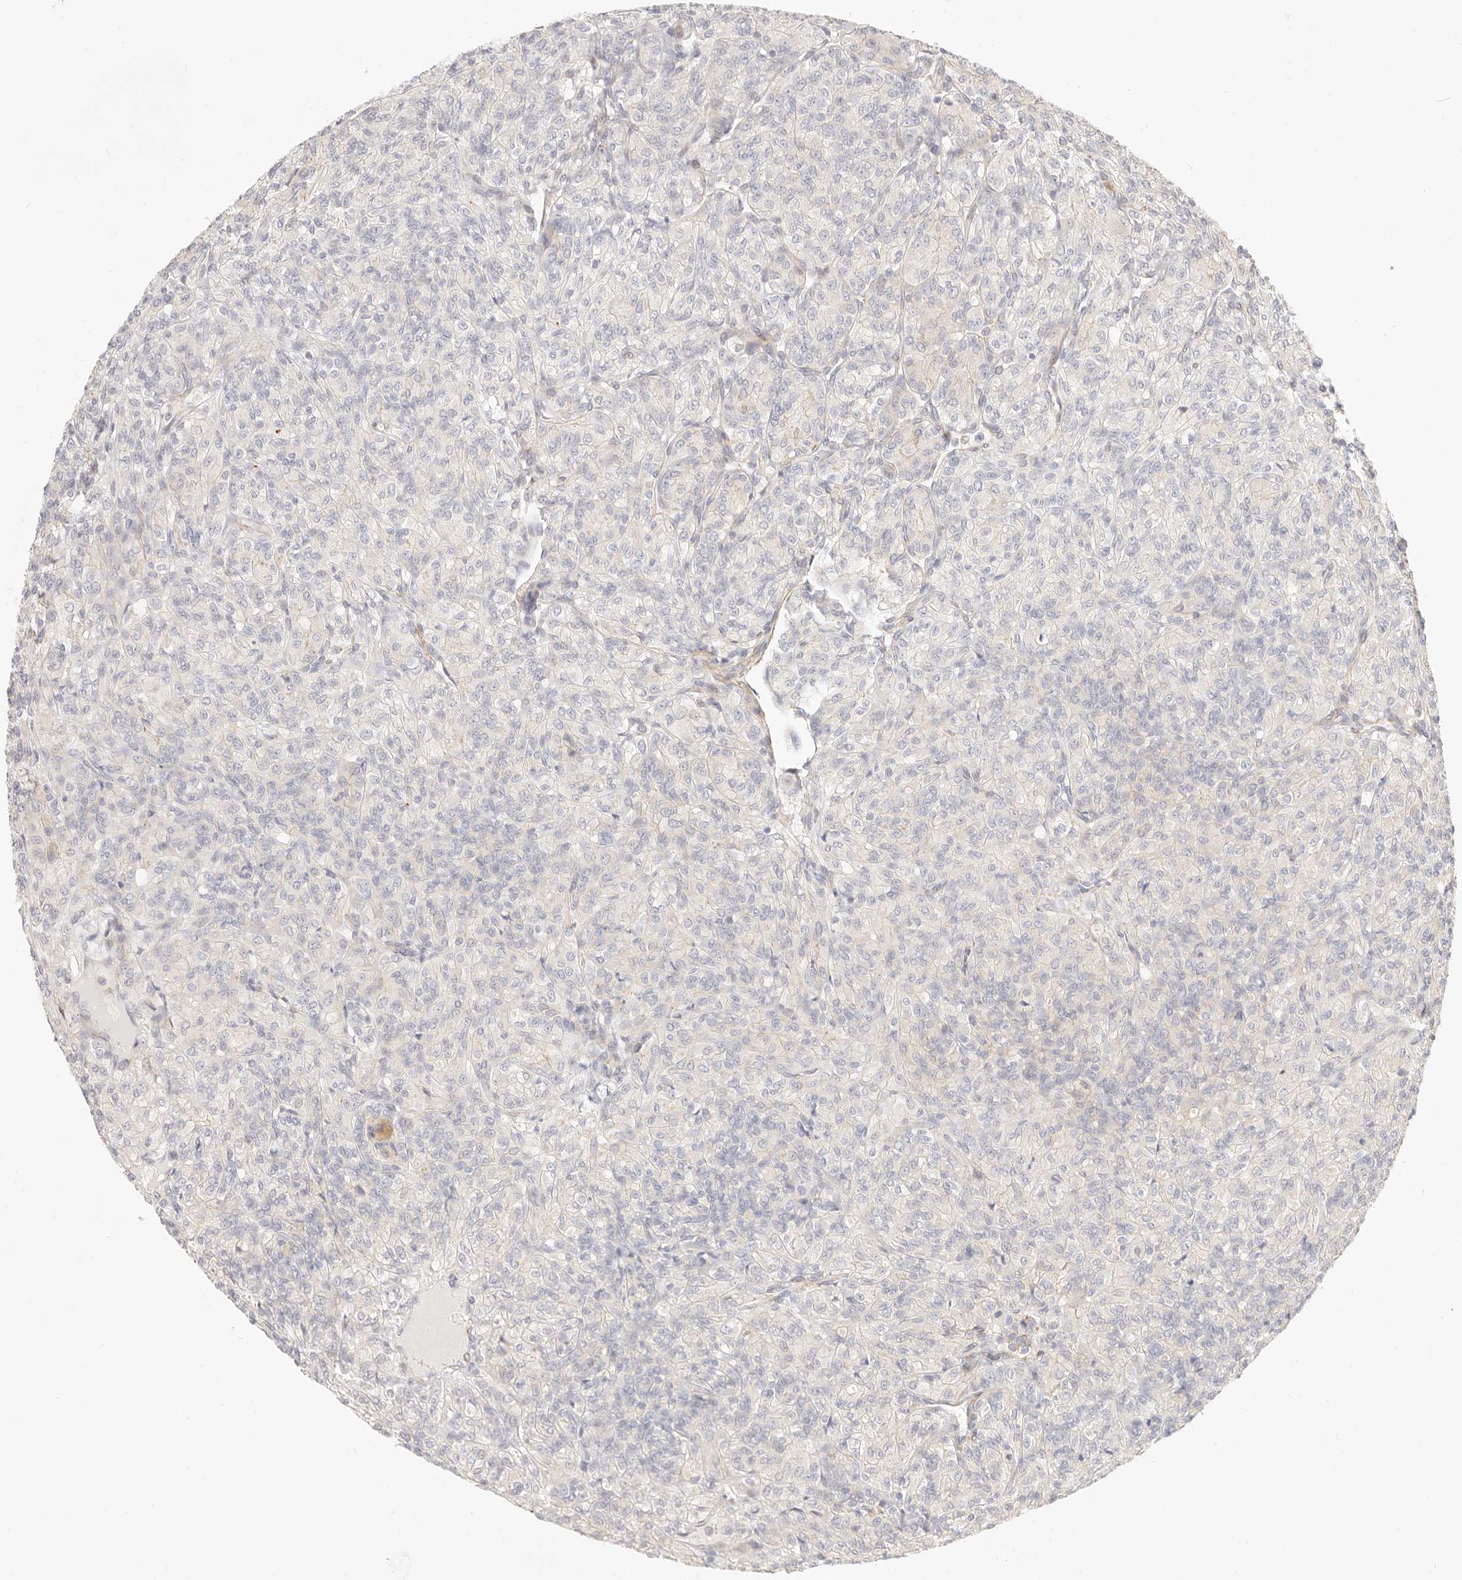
{"staining": {"intensity": "negative", "quantity": "none", "location": "none"}, "tissue": "renal cancer", "cell_type": "Tumor cells", "image_type": "cancer", "snomed": [{"axis": "morphology", "description": "Adenocarcinoma, NOS"}, {"axis": "topography", "description": "Kidney"}], "caption": "Adenocarcinoma (renal) was stained to show a protein in brown. There is no significant expression in tumor cells.", "gene": "UBXN10", "patient": {"sex": "male", "age": 77}}